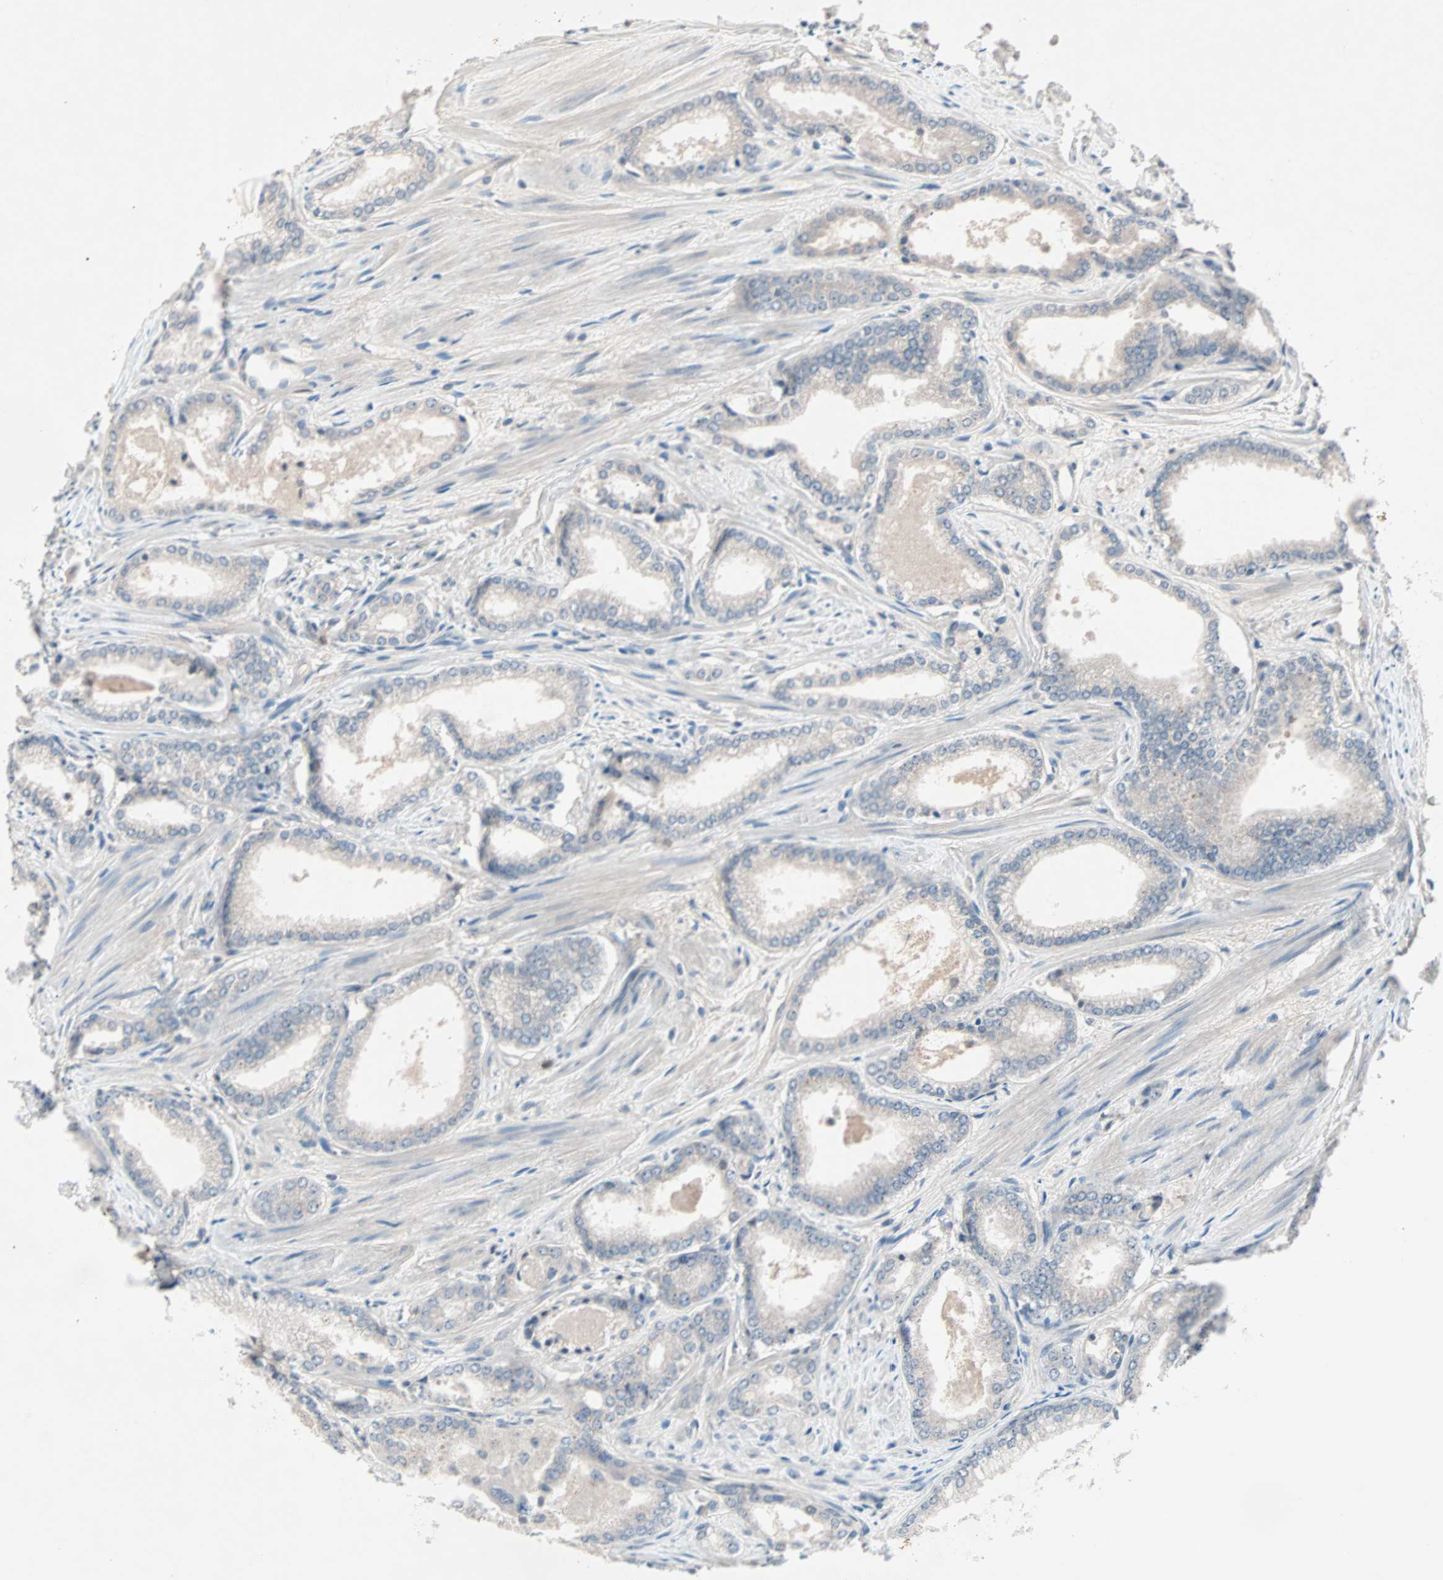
{"staining": {"intensity": "negative", "quantity": "none", "location": "none"}, "tissue": "prostate cancer", "cell_type": "Tumor cells", "image_type": "cancer", "snomed": [{"axis": "morphology", "description": "Adenocarcinoma, Low grade"}, {"axis": "topography", "description": "Prostate"}], "caption": "Immunohistochemistry (IHC) micrograph of prostate cancer (adenocarcinoma (low-grade)) stained for a protein (brown), which displays no expression in tumor cells.", "gene": "CCNE2", "patient": {"sex": "male", "age": 60}}